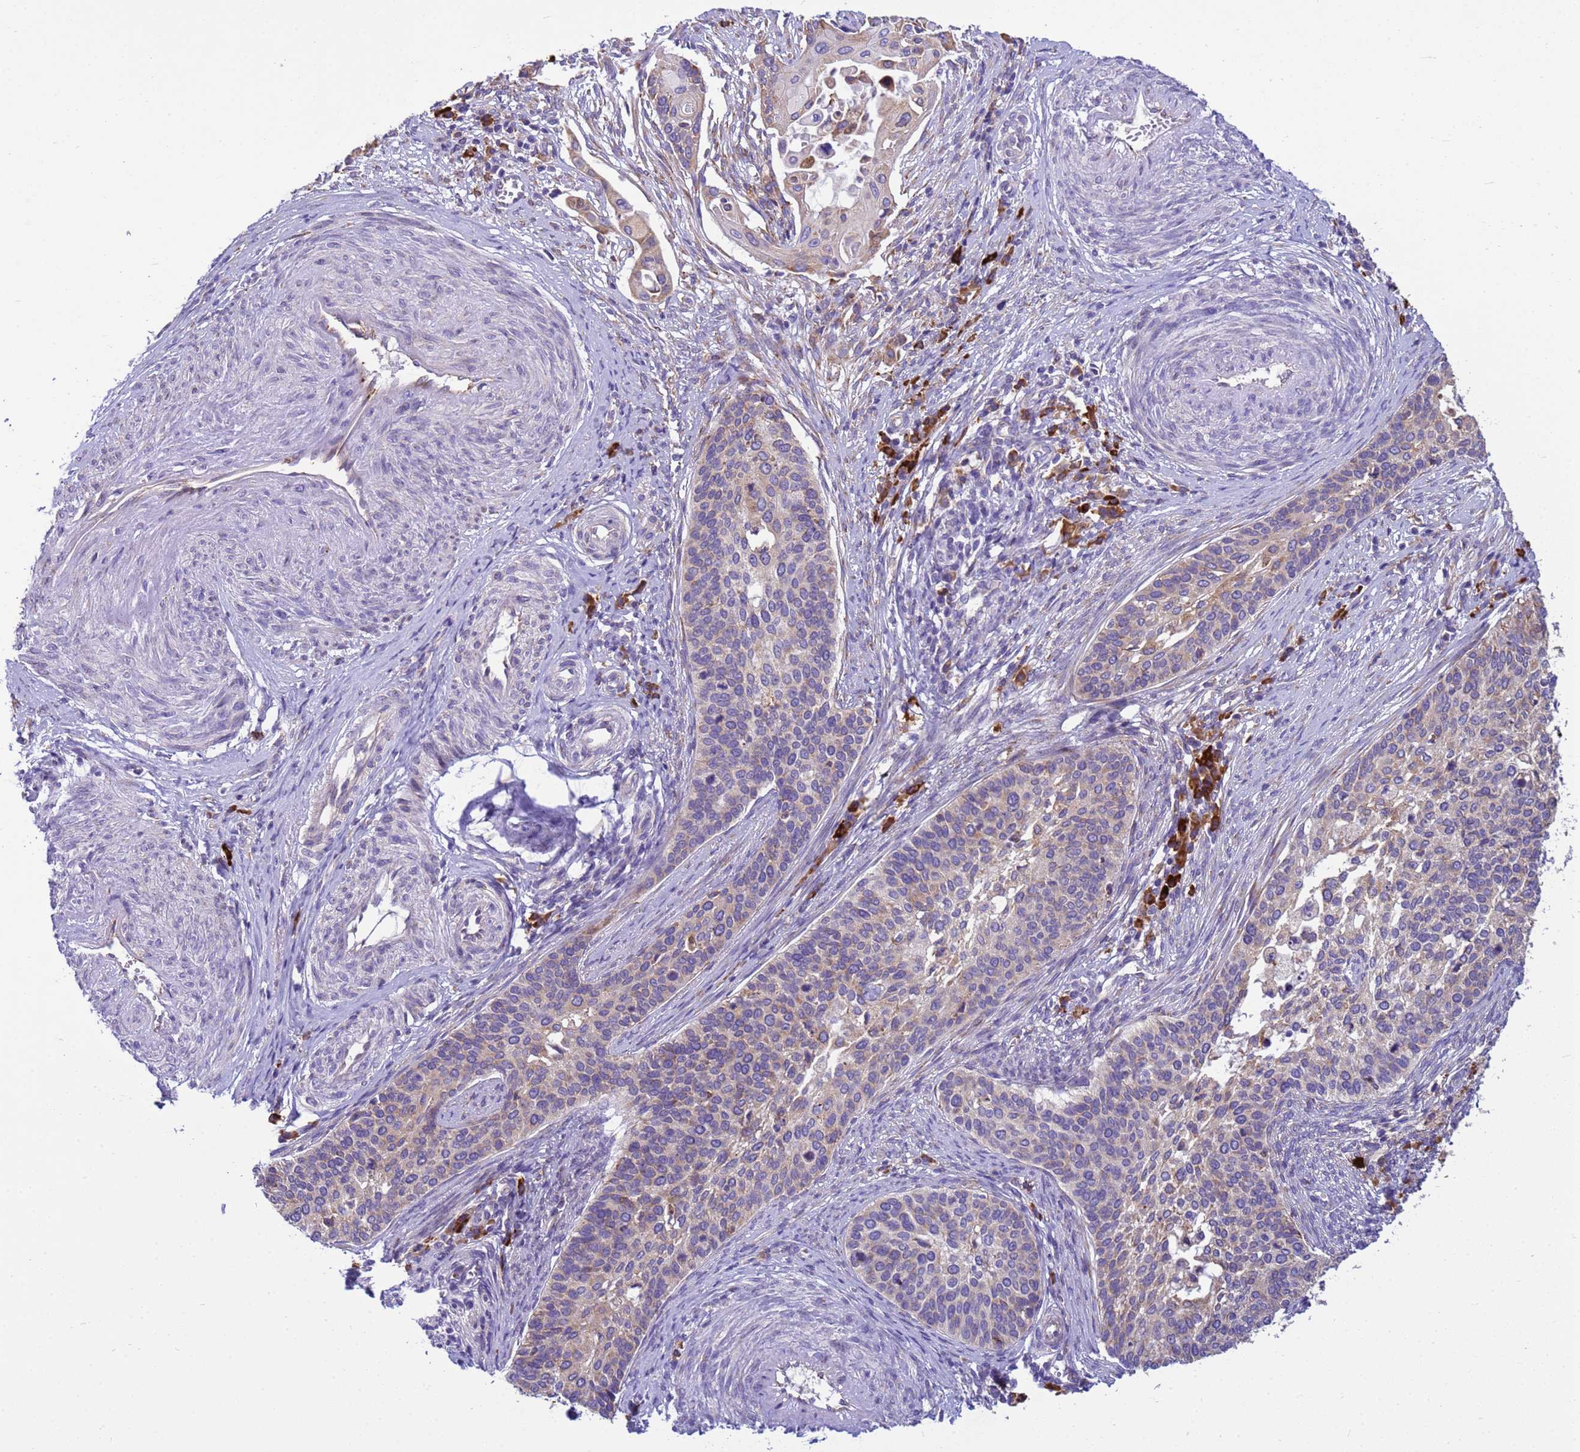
{"staining": {"intensity": "weak", "quantity": "<25%", "location": "cytoplasmic/membranous"}, "tissue": "cervical cancer", "cell_type": "Tumor cells", "image_type": "cancer", "snomed": [{"axis": "morphology", "description": "Squamous cell carcinoma, NOS"}, {"axis": "topography", "description": "Cervix"}], "caption": "Immunohistochemistry photomicrograph of cervical cancer stained for a protein (brown), which shows no positivity in tumor cells.", "gene": "THAP5", "patient": {"sex": "female", "age": 44}}